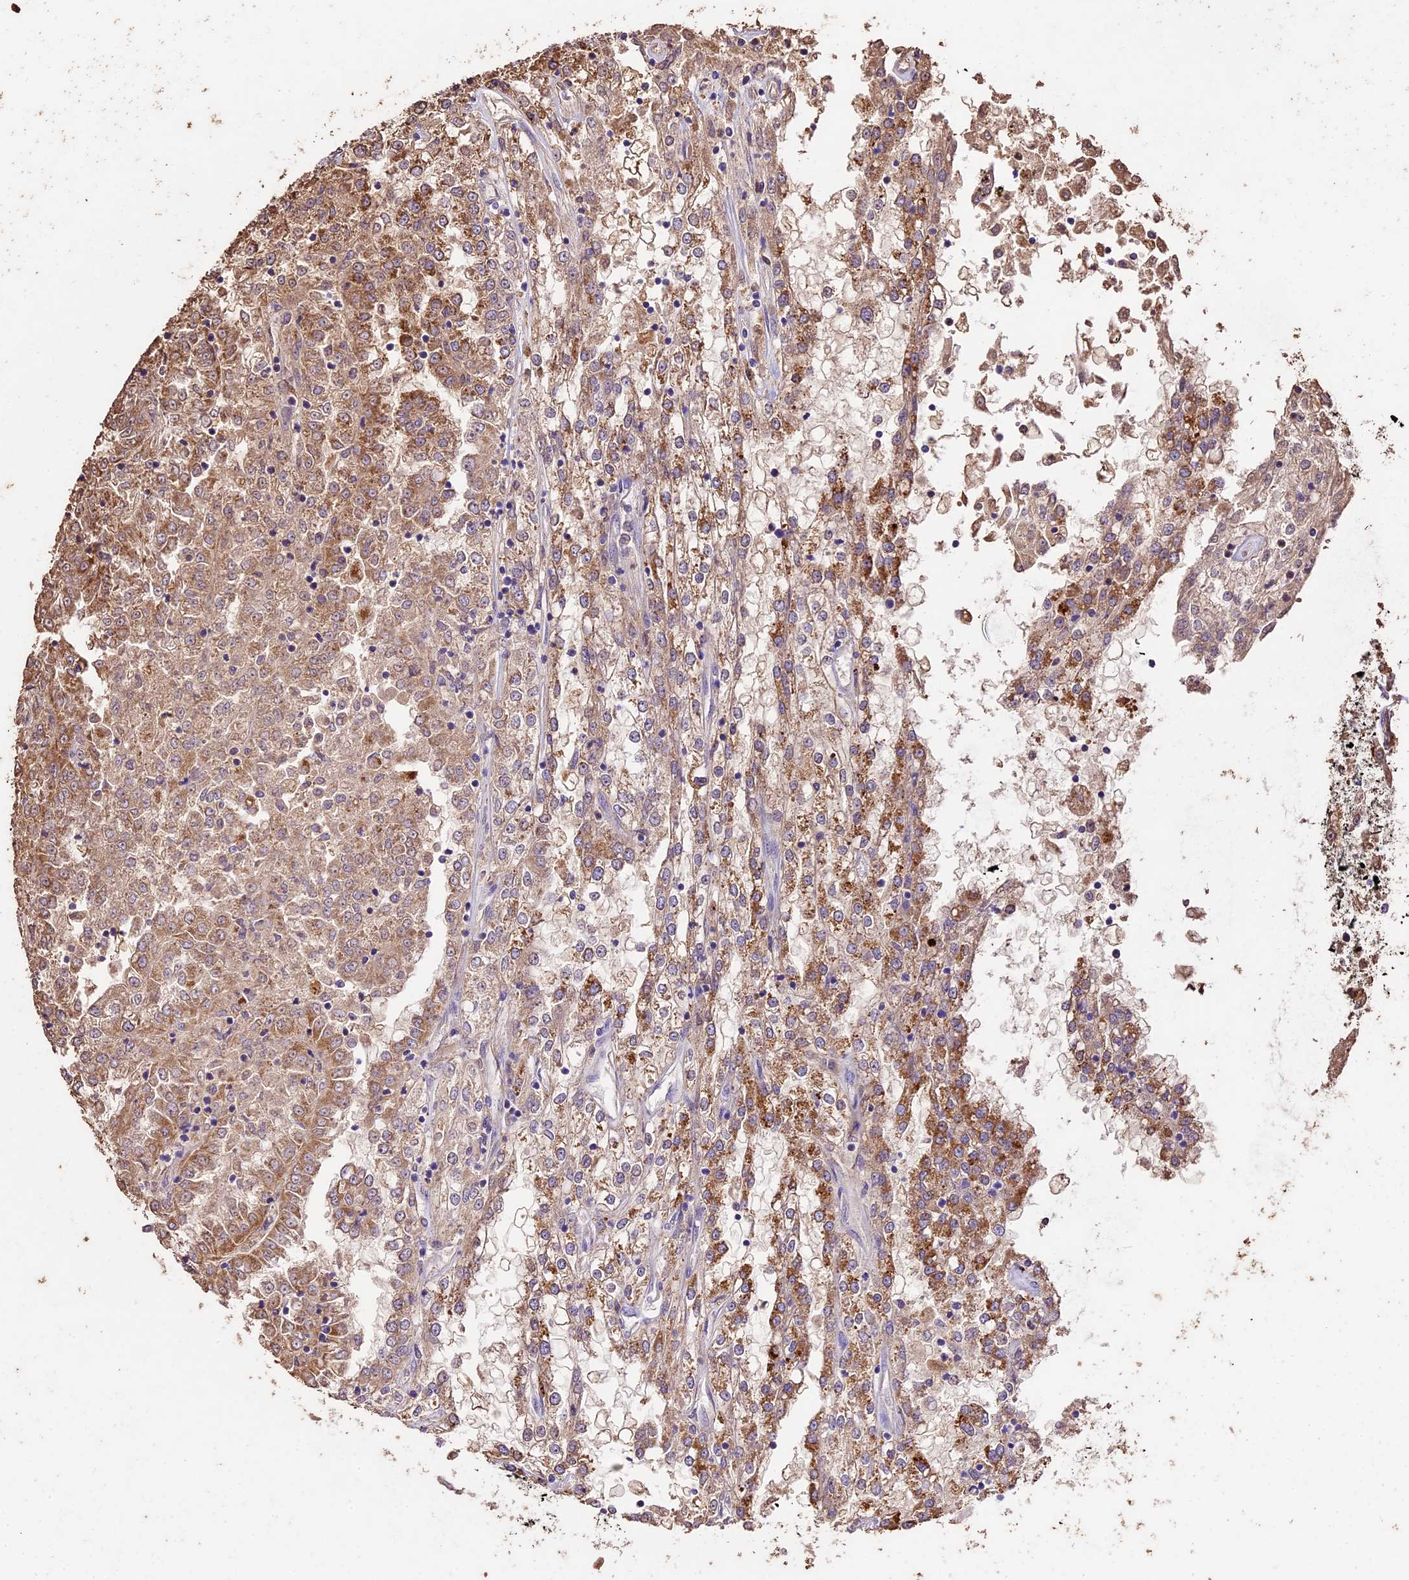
{"staining": {"intensity": "moderate", "quantity": ">75%", "location": "cytoplasmic/membranous"}, "tissue": "renal cancer", "cell_type": "Tumor cells", "image_type": "cancer", "snomed": [{"axis": "morphology", "description": "Adenocarcinoma, NOS"}, {"axis": "topography", "description": "Kidney"}], "caption": "The image shows immunohistochemical staining of adenocarcinoma (renal). There is moderate cytoplasmic/membranous expression is identified in approximately >75% of tumor cells.", "gene": "CRLF1", "patient": {"sex": "female", "age": 52}}